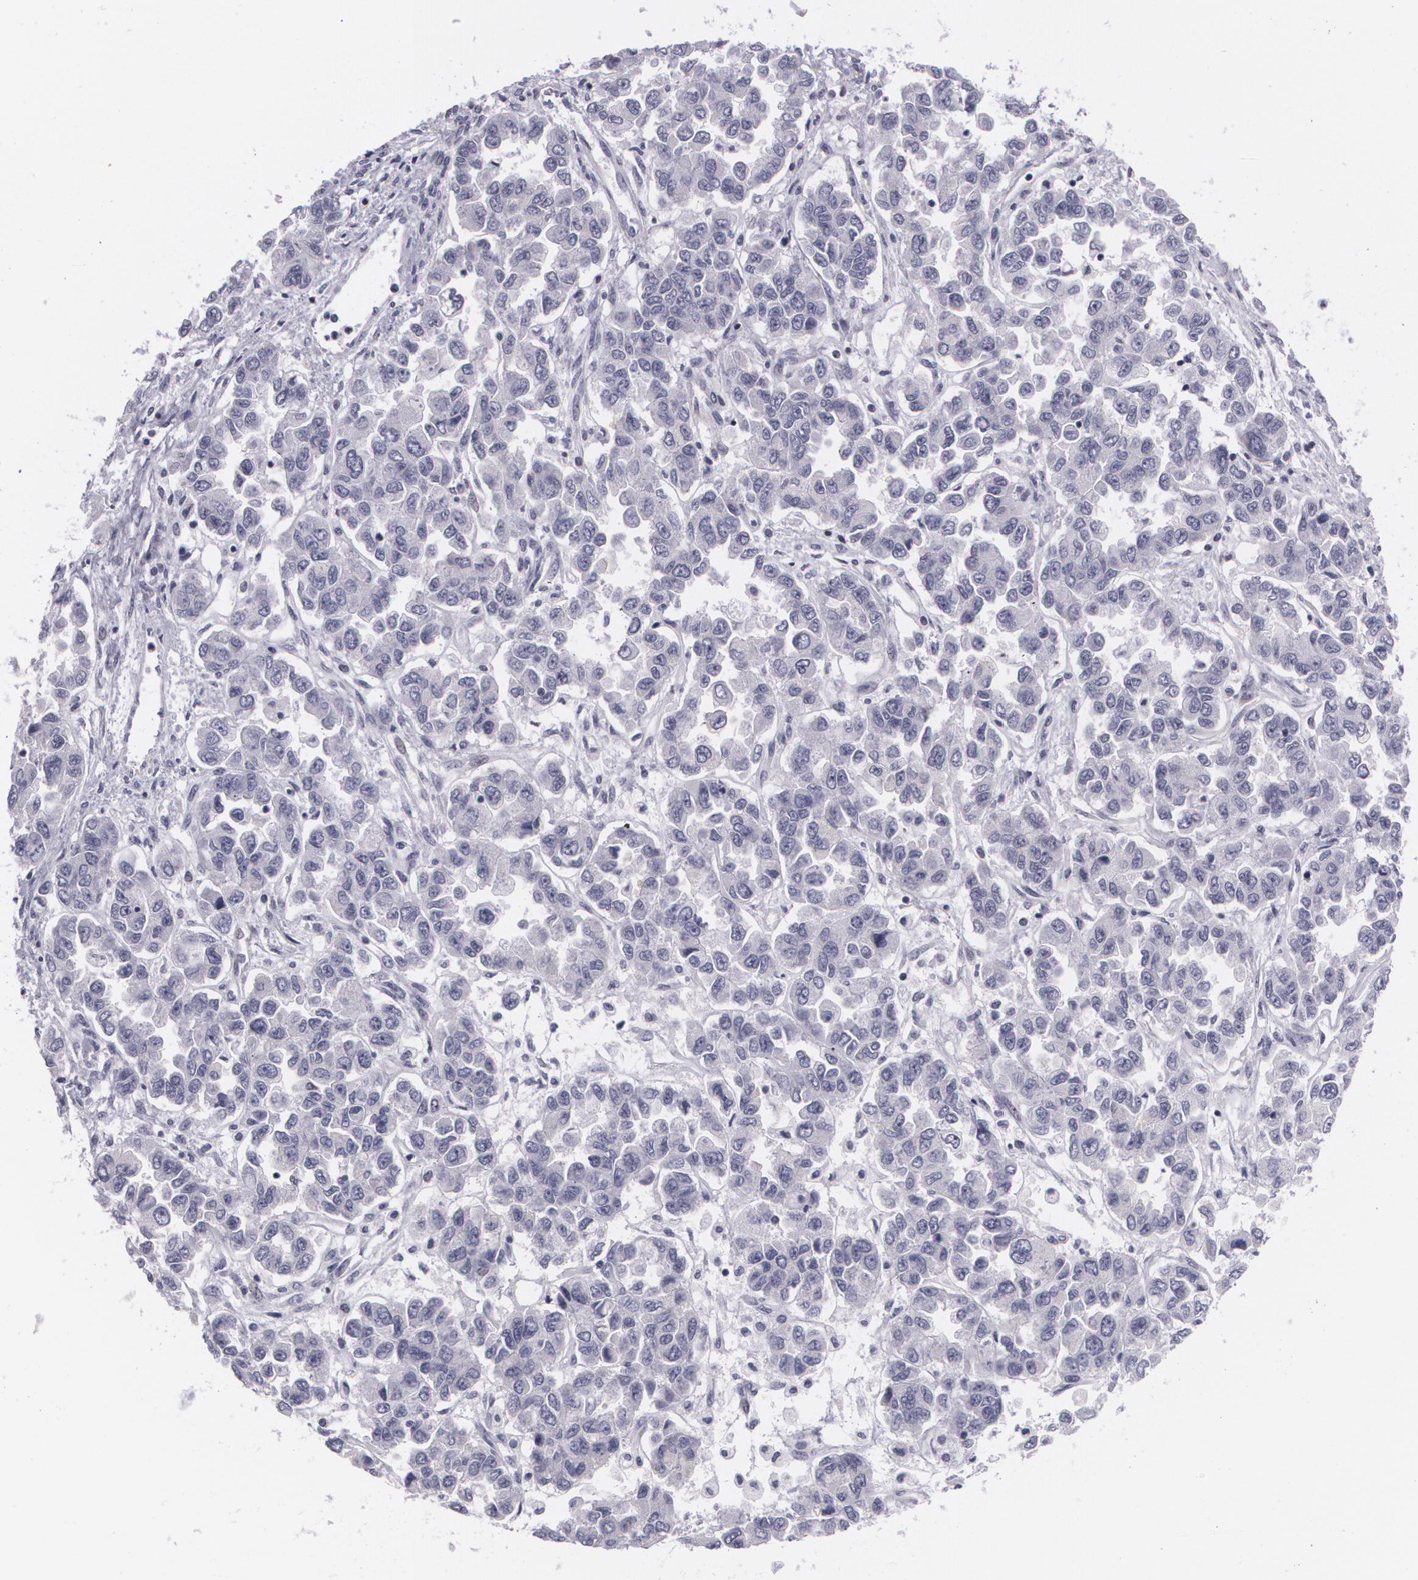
{"staining": {"intensity": "negative", "quantity": "none", "location": "none"}, "tissue": "ovarian cancer", "cell_type": "Tumor cells", "image_type": "cancer", "snomed": [{"axis": "morphology", "description": "Cystadenocarcinoma, serous, NOS"}, {"axis": "topography", "description": "Ovary"}], "caption": "This is an immunohistochemistry image of human ovarian cancer (serous cystadenocarcinoma). There is no expression in tumor cells.", "gene": "MAP2", "patient": {"sex": "female", "age": 84}}